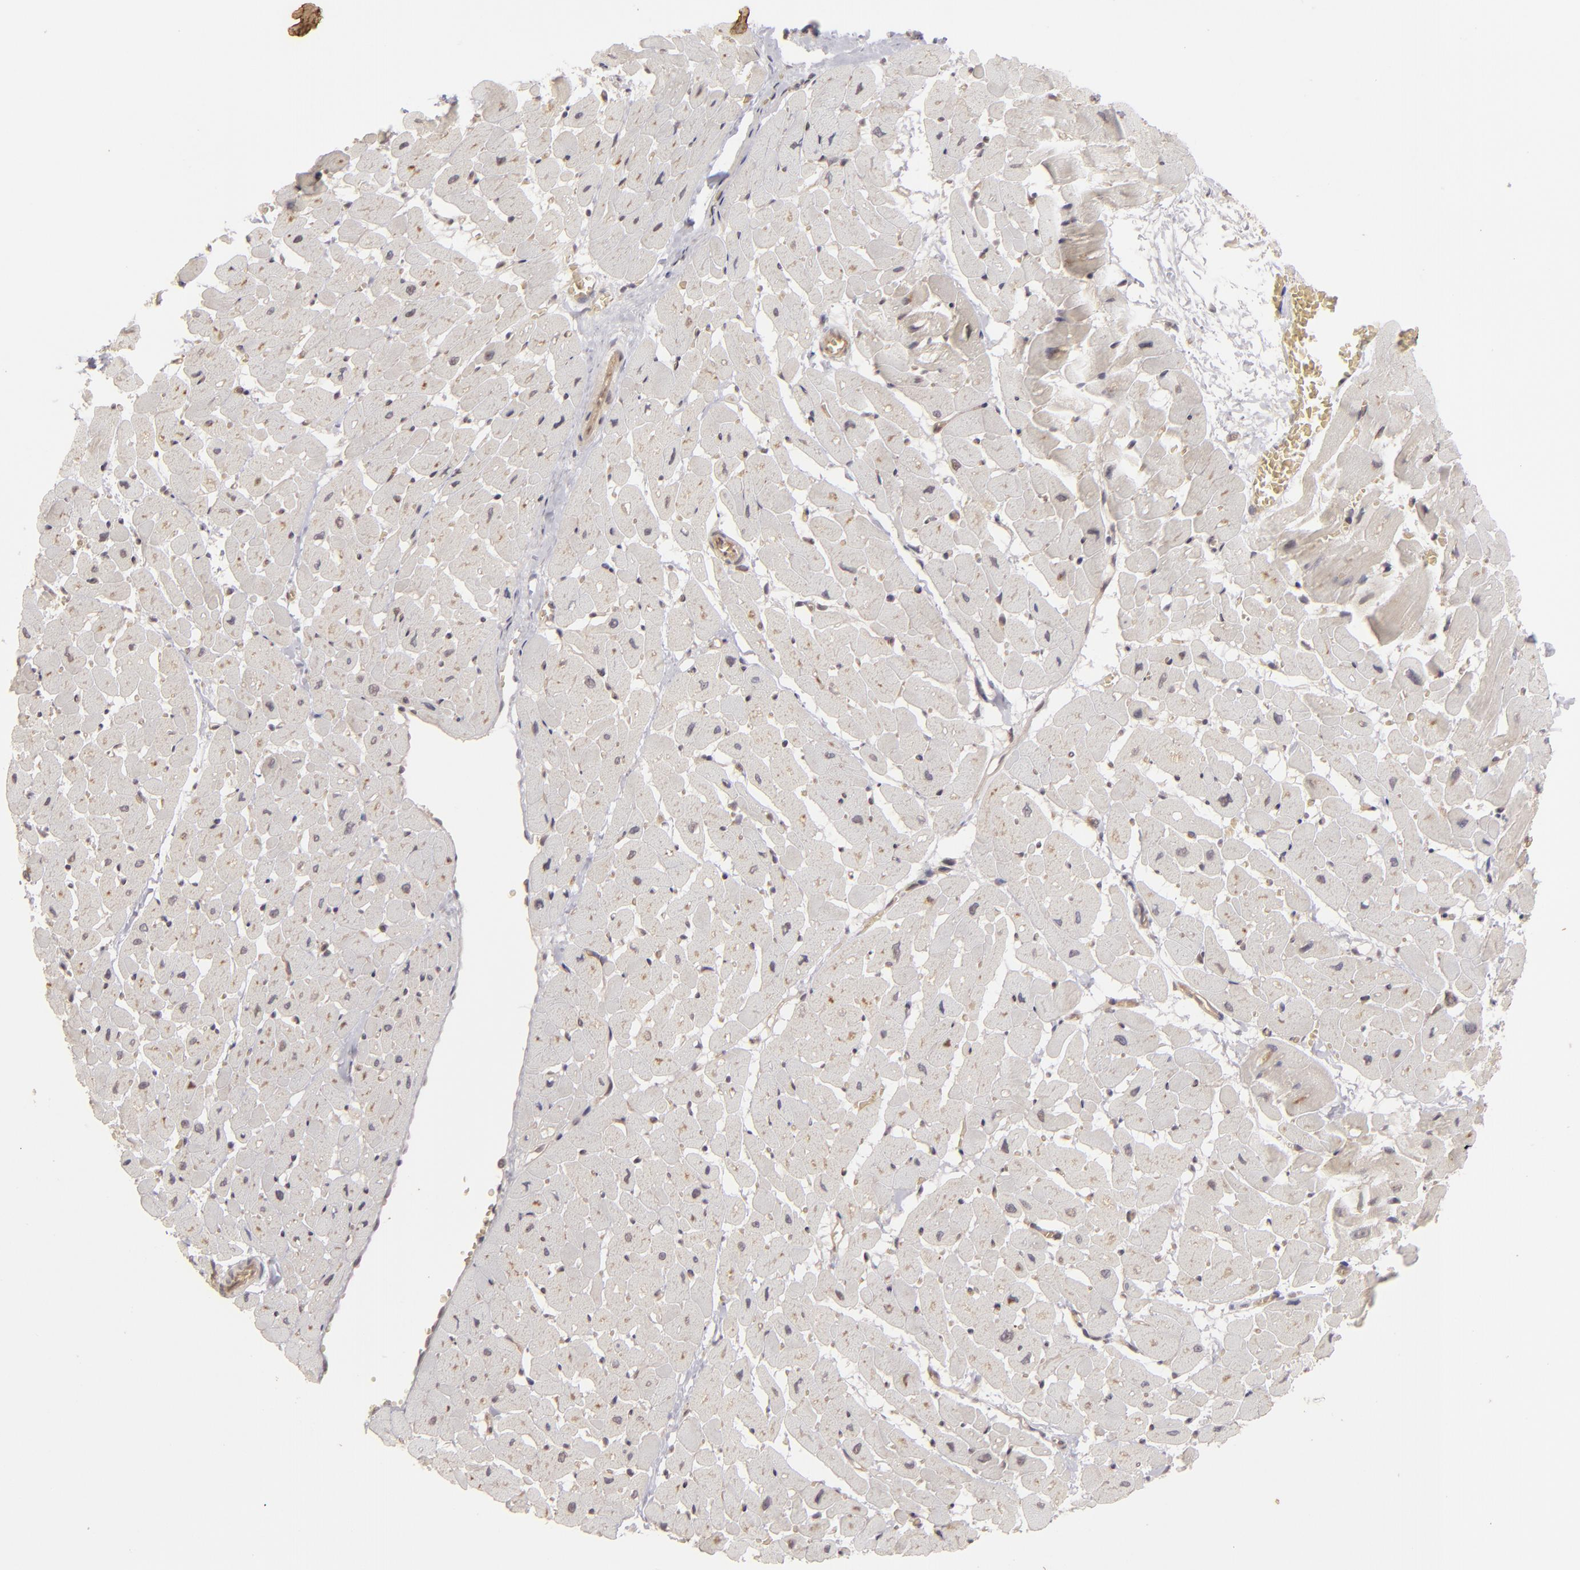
{"staining": {"intensity": "moderate", "quantity": "25%-75%", "location": "cytoplasmic/membranous"}, "tissue": "heart muscle", "cell_type": "Cardiomyocytes", "image_type": "normal", "snomed": [{"axis": "morphology", "description": "Normal tissue, NOS"}, {"axis": "topography", "description": "Heart"}], "caption": "Heart muscle stained with IHC exhibits moderate cytoplasmic/membranous positivity in about 25%-75% of cardiomyocytes. (DAB IHC with brightfield microscopy, high magnification).", "gene": "DFFA", "patient": {"sex": "male", "age": 45}}